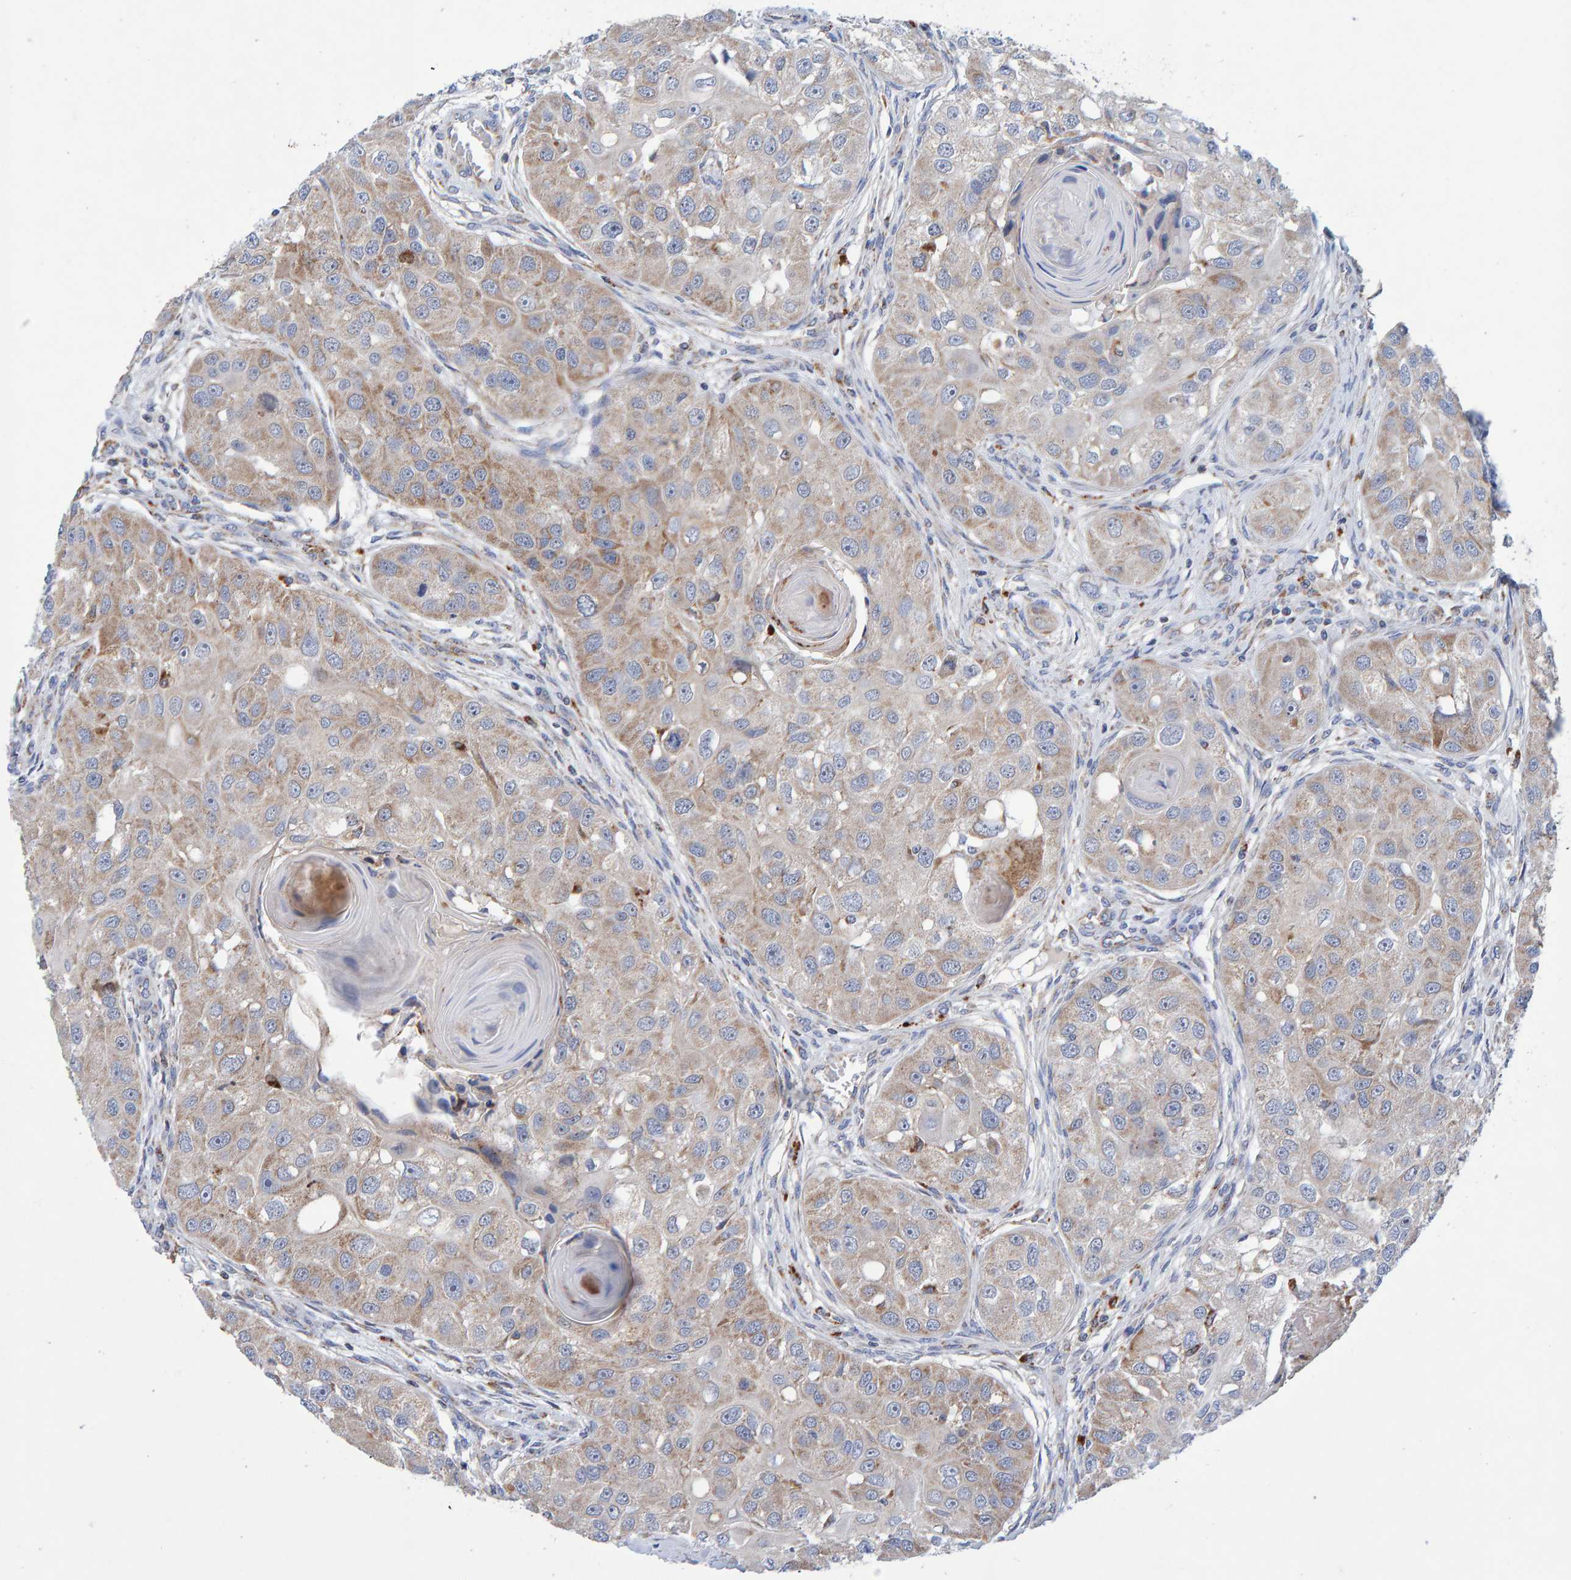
{"staining": {"intensity": "weak", "quantity": ">75%", "location": "cytoplasmic/membranous"}, "tissue": "head and neck cancer", "cell_type": "Tumor cells", "image_type": "cancer", "snomed": [{"axis": "morphology", "description": "Normal tissue, NOS"}, {"axis": "morphology", "description": "Squamous cell carcinoma, NOS"}, {"axis": "topography", "description": "Skeletal muscle"}, {"axis": "topography", "description": "Head-Neck"}], "caption": "DAB immunohistochemical staining of human head and neck cancer (squamous cell carcinoma) shows weak cytoplasmic/membranous protein expression in about >75% of tumor cells.", "gene": "EFR3A", "patient": {"sex": "male", "age": 51}}